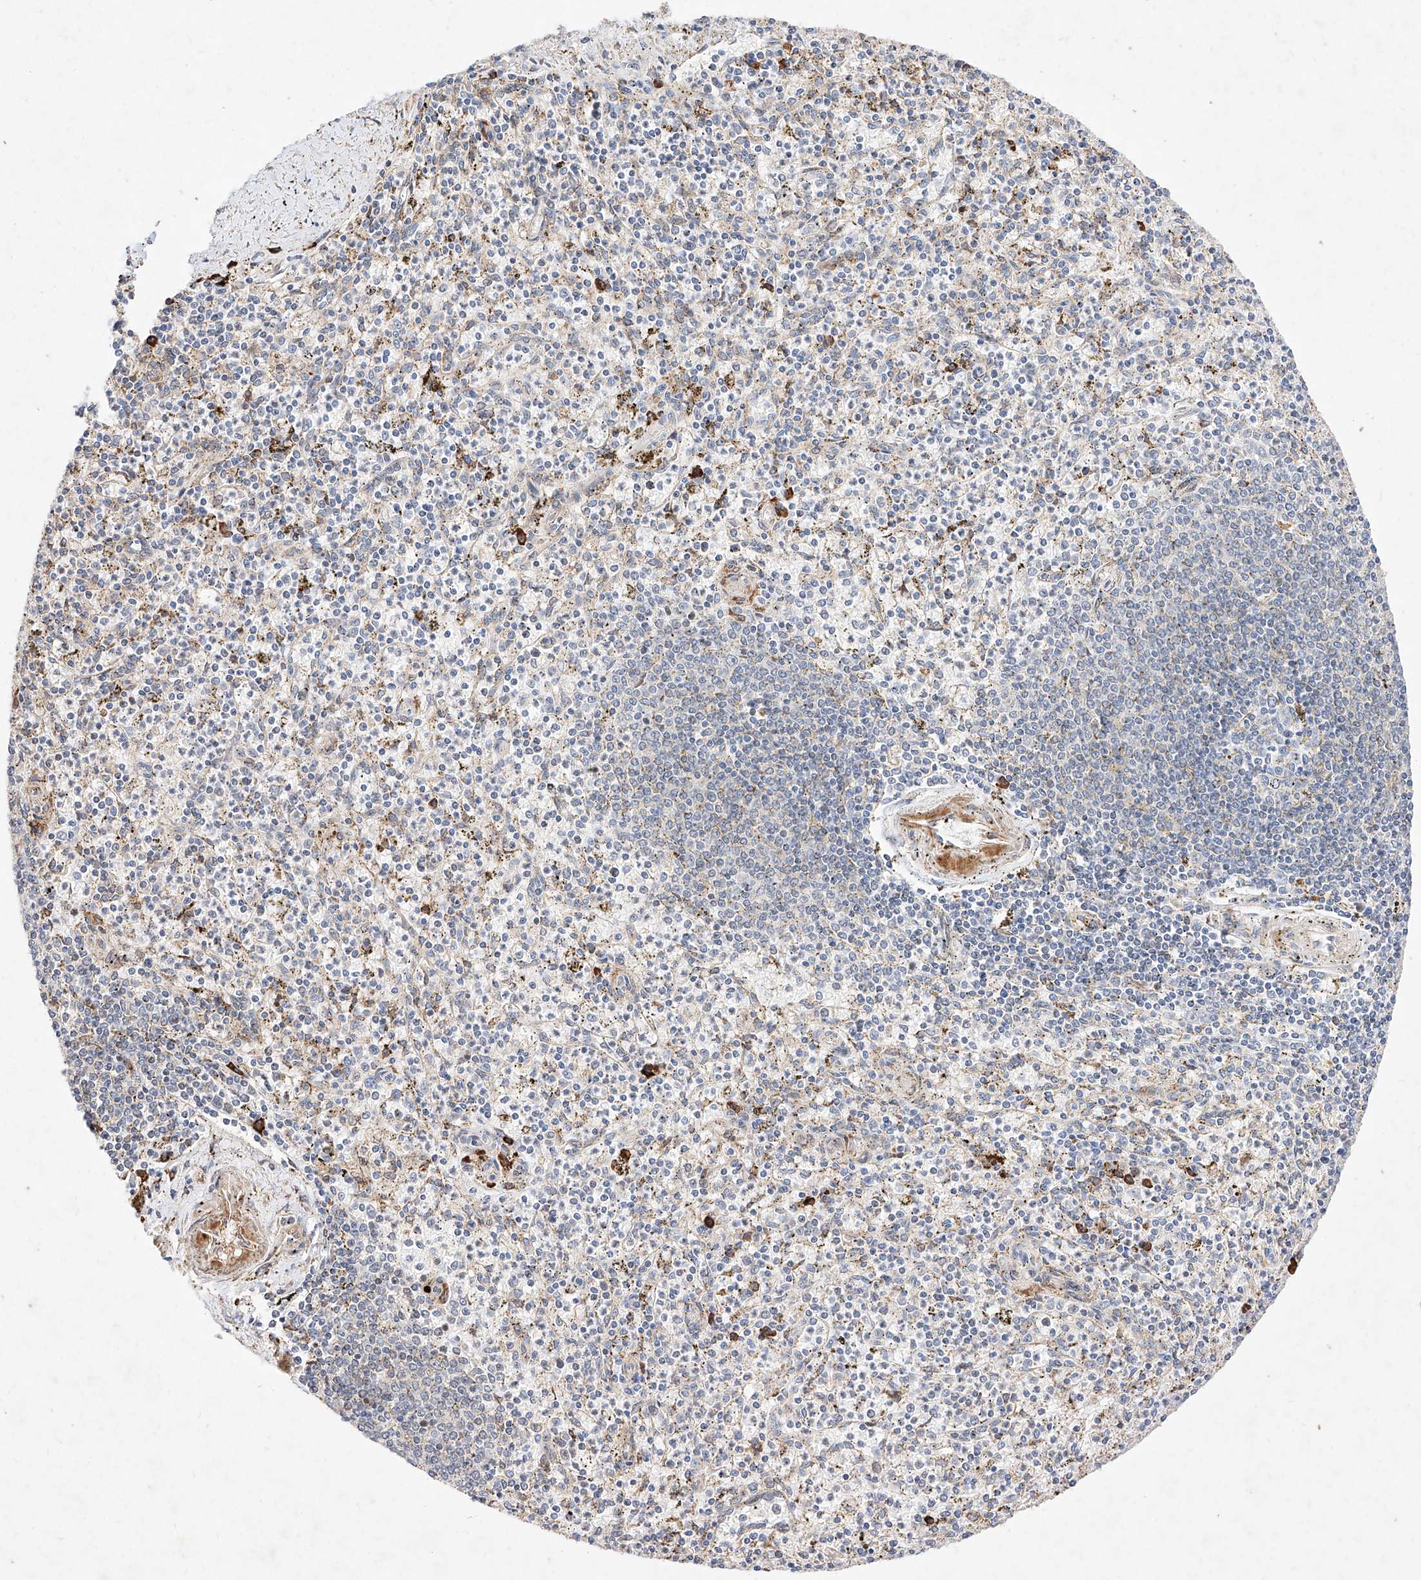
{"staining": {"intensity": "moderate", "quantity": "<25%", "location": "cytoplasmic/membranous"}, "tissue": "spleen", "cell_type": "Cells in red pulp", "image_type": "normal", "snomed": [{"axis": "morphology", "description": "Normal tissue, NOS"}, {"axis": "topography", "description": "Spleen"}], "caption": "Immunohistochemical staining of normal human spleen reveals low levels of moderate cytoplasmic/membranous staining in approximately <25% of cells in red pulp. (brown staining indicates protein expression, while blue staining denotes nuclei).", "gene": "ATP9B", "patient": {"sex": "male", "age": 72}}